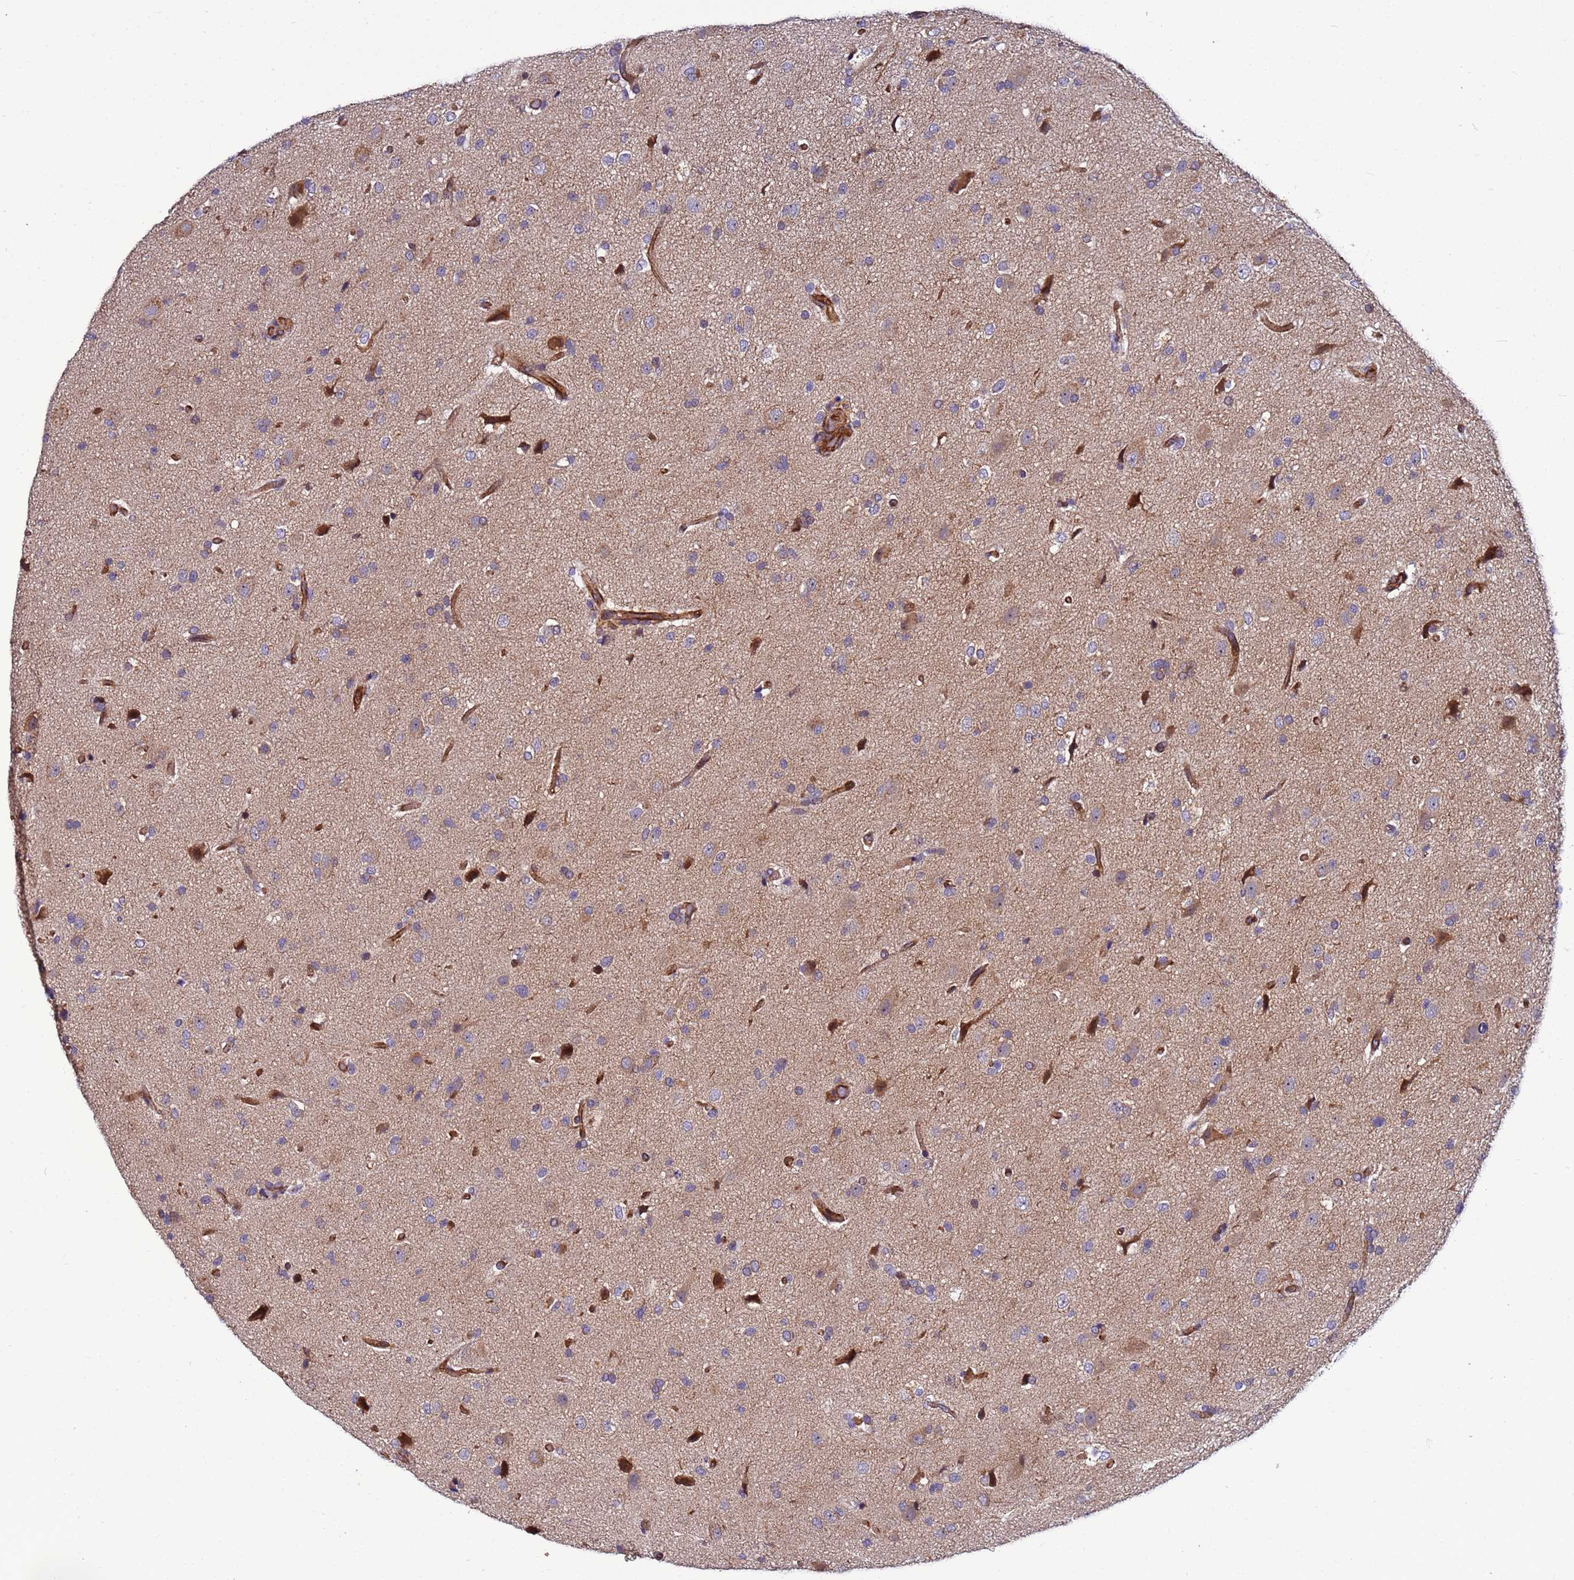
{"staining": {"intensity": "weak", "quantity": "<25%", "location": "cytoplasmic/membranous"}, "tissue": "glioma", "cell_type": "Tumor cells", "image_type": "cancer", "snomed": [{"axis": "morphology", "description": "Glioma, malignant, High grade"}, {"axis": "topography", "description": "Brain"}], "caption": "The IHC histopathology image has no significant expression in tumor cells of malignant glioma (high-grade) tissue.", "gene": "MCRIP1", "patient": {"sex": "male", "age": 33}}